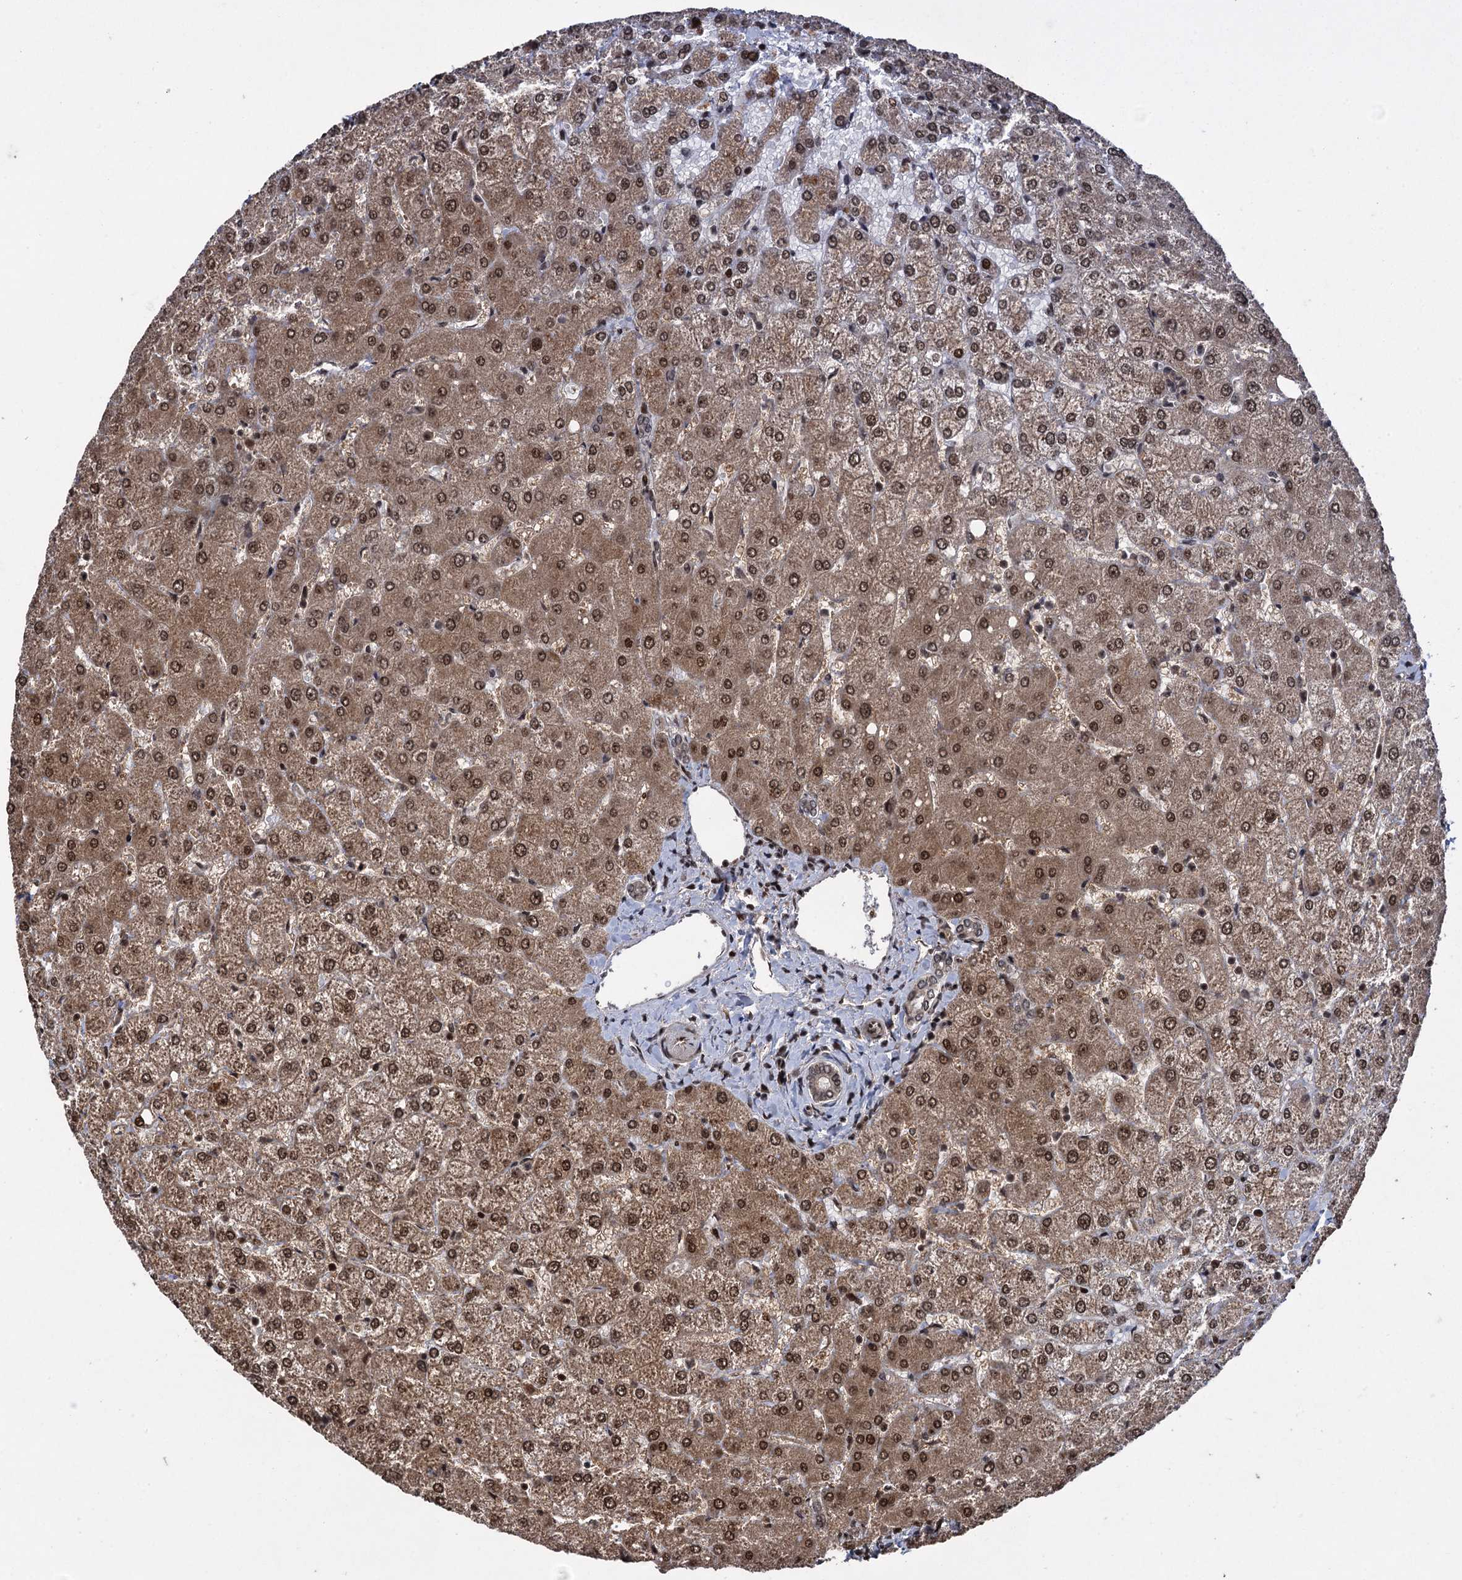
{"staining": {"intensity": "weak", "quantity": ">75%", "location": "nuclear"}, "tissue": "liver", "cell_type": "Cholangiocytes", "image_type": "normal", "snomed": [{"axis": "morphology", "description": "Normal tissue, NOS"}, {"axis": "topography", "description": "Liver"}], "caption": "Immunohistochemical staining of benign human liver demonstrates >75% levels of weak nuclear protein staining in about >75% of cholangiocytes.", "gene": "ZNF169", "patient": {"sex": "female", "age": 54}}